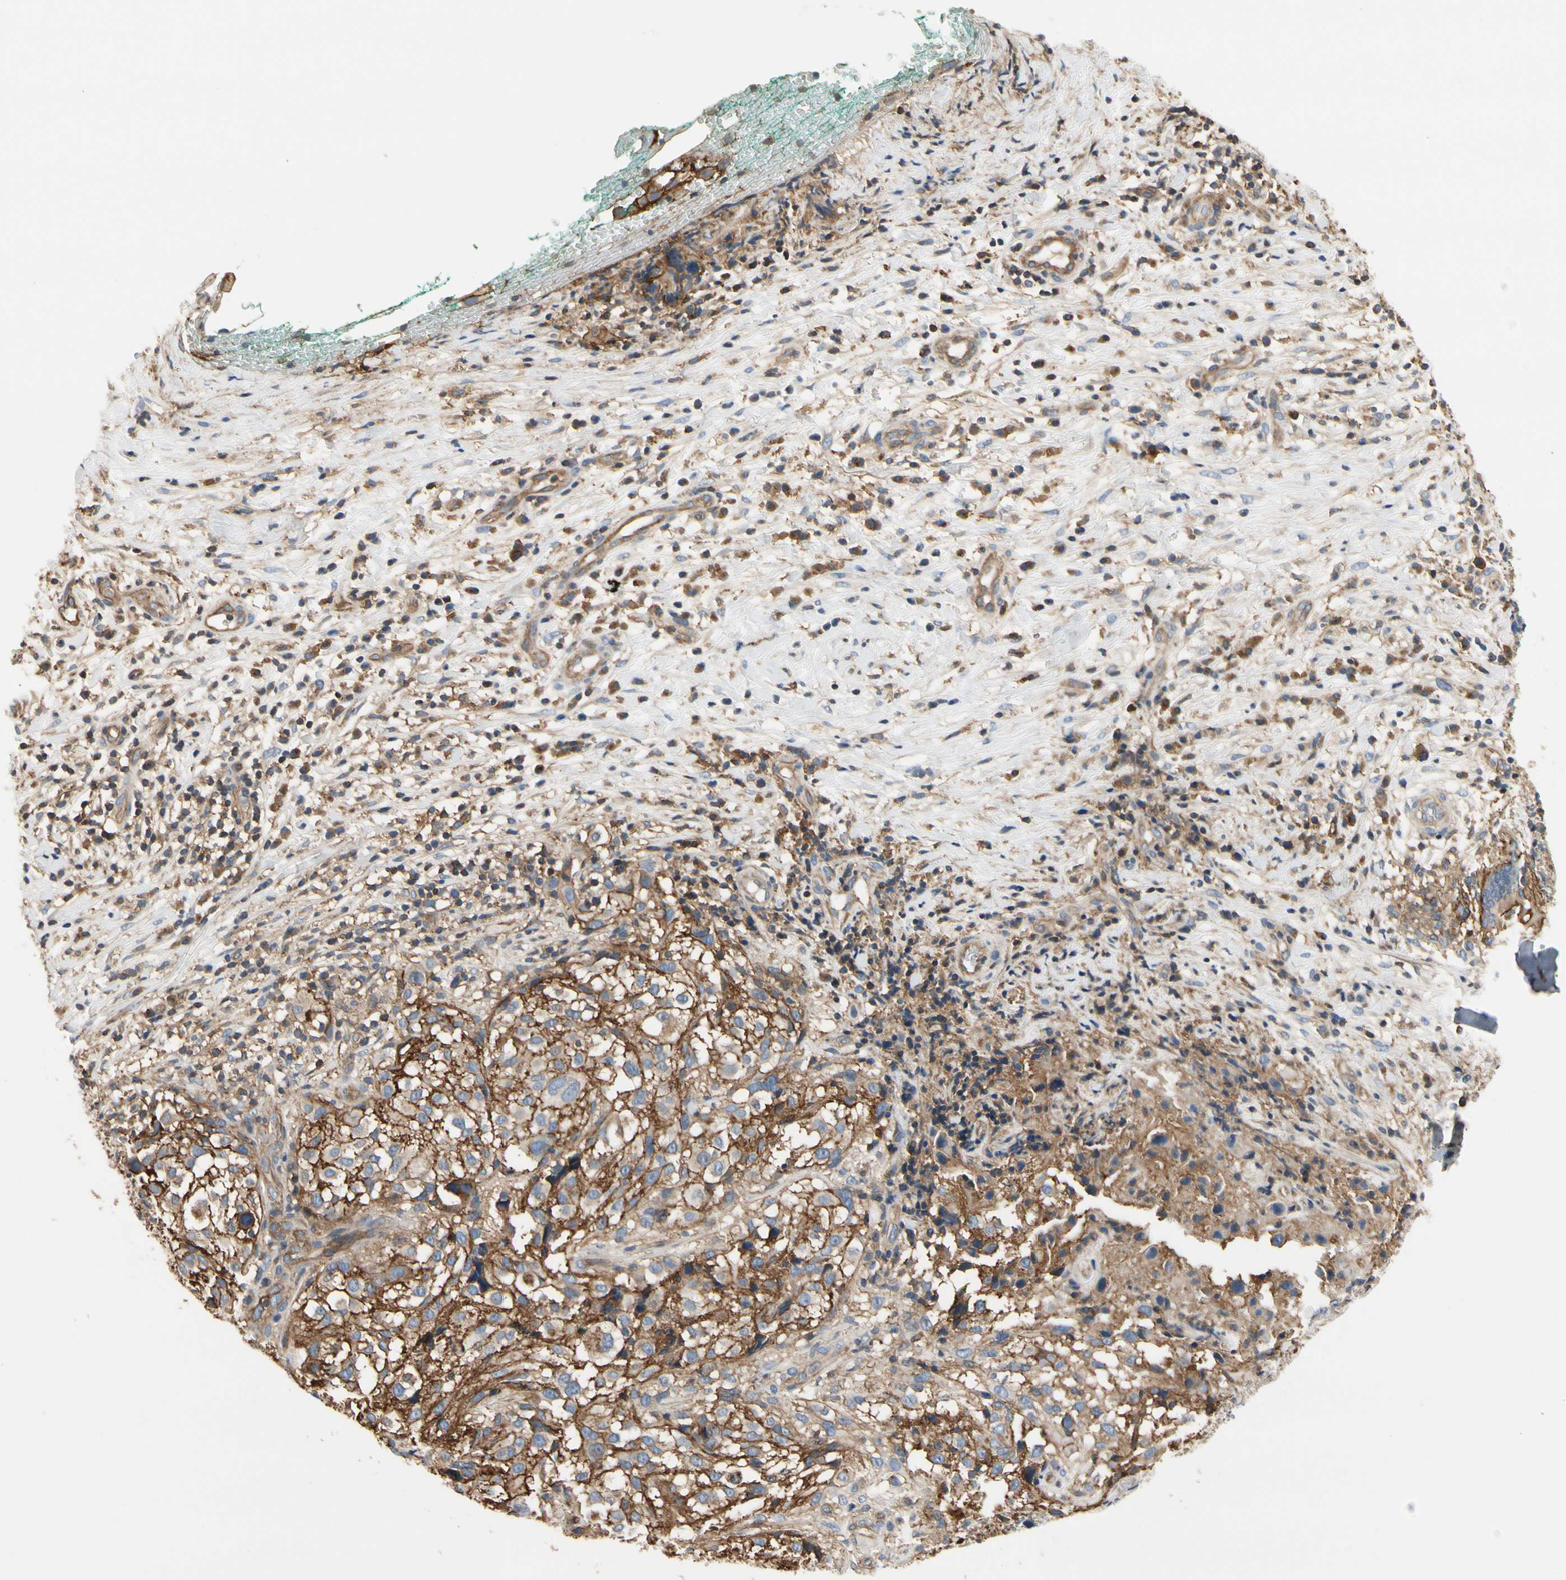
{"staining": {"intensity": "moderate", "quantity": ">75%", "location": "cytoplasmic/membranous"}, "tissue": "melanoma", "cell_type": "Tumor cells", "image_type": "cancer", "snomed": [{"axis": "morphology", "description": "Necrosis, NOS"}, {"axis": "morphology", "description": "Malignant melanoma, NOS"}, {"axis": "topography", "description": "Skin"}], "caption": "The micrograph exhibits immunohistochemical staining of malignant melanoma. There is moderate cytoplasmic/membranous expression is appreciated in approximately >75% of tumor cells.", "gene": "IL1RL1", "patient": {"sex": "female", "age": 87}}